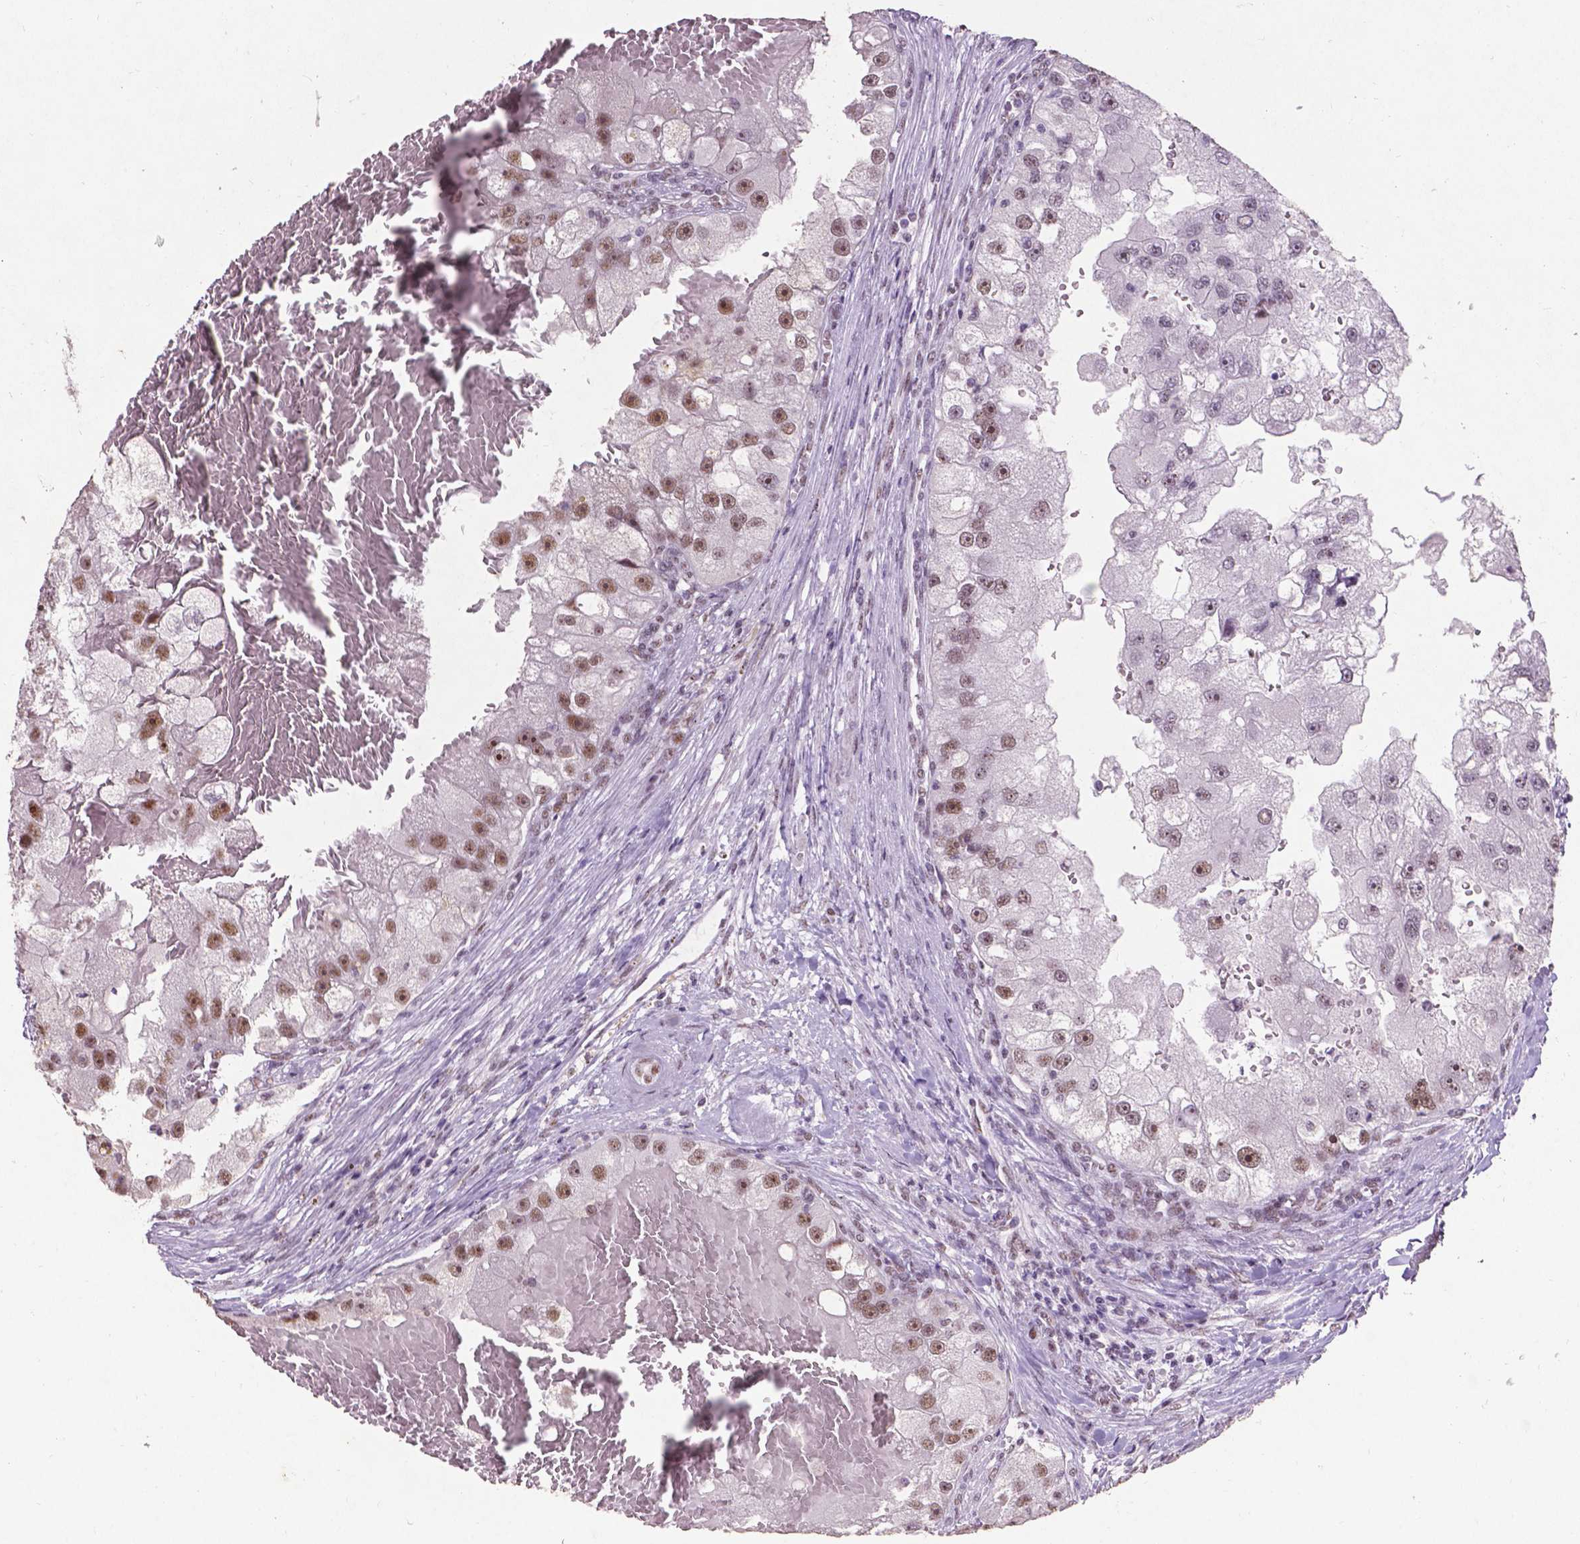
{"staining": {"intensity": "moderate", "quantity": "25%-75%", "location": "nuclear"}, "tissue": "renal cancer", "cell_type": "Tumor cells", "image_type": "cancer", "snomed": [{"axis": "morphology", "description": "Adenocarcinoma, NOS"}, {"axis": "topography", "description": "Kidney"}], "caption": "Human renal adenocarcinoma stained for a protein (brown) exhibits moderate nuclear positive staining in approximately 25%-75% of tumor cells.", "gene": "COIL", "patient": {"sex": "male", "age": 63}}